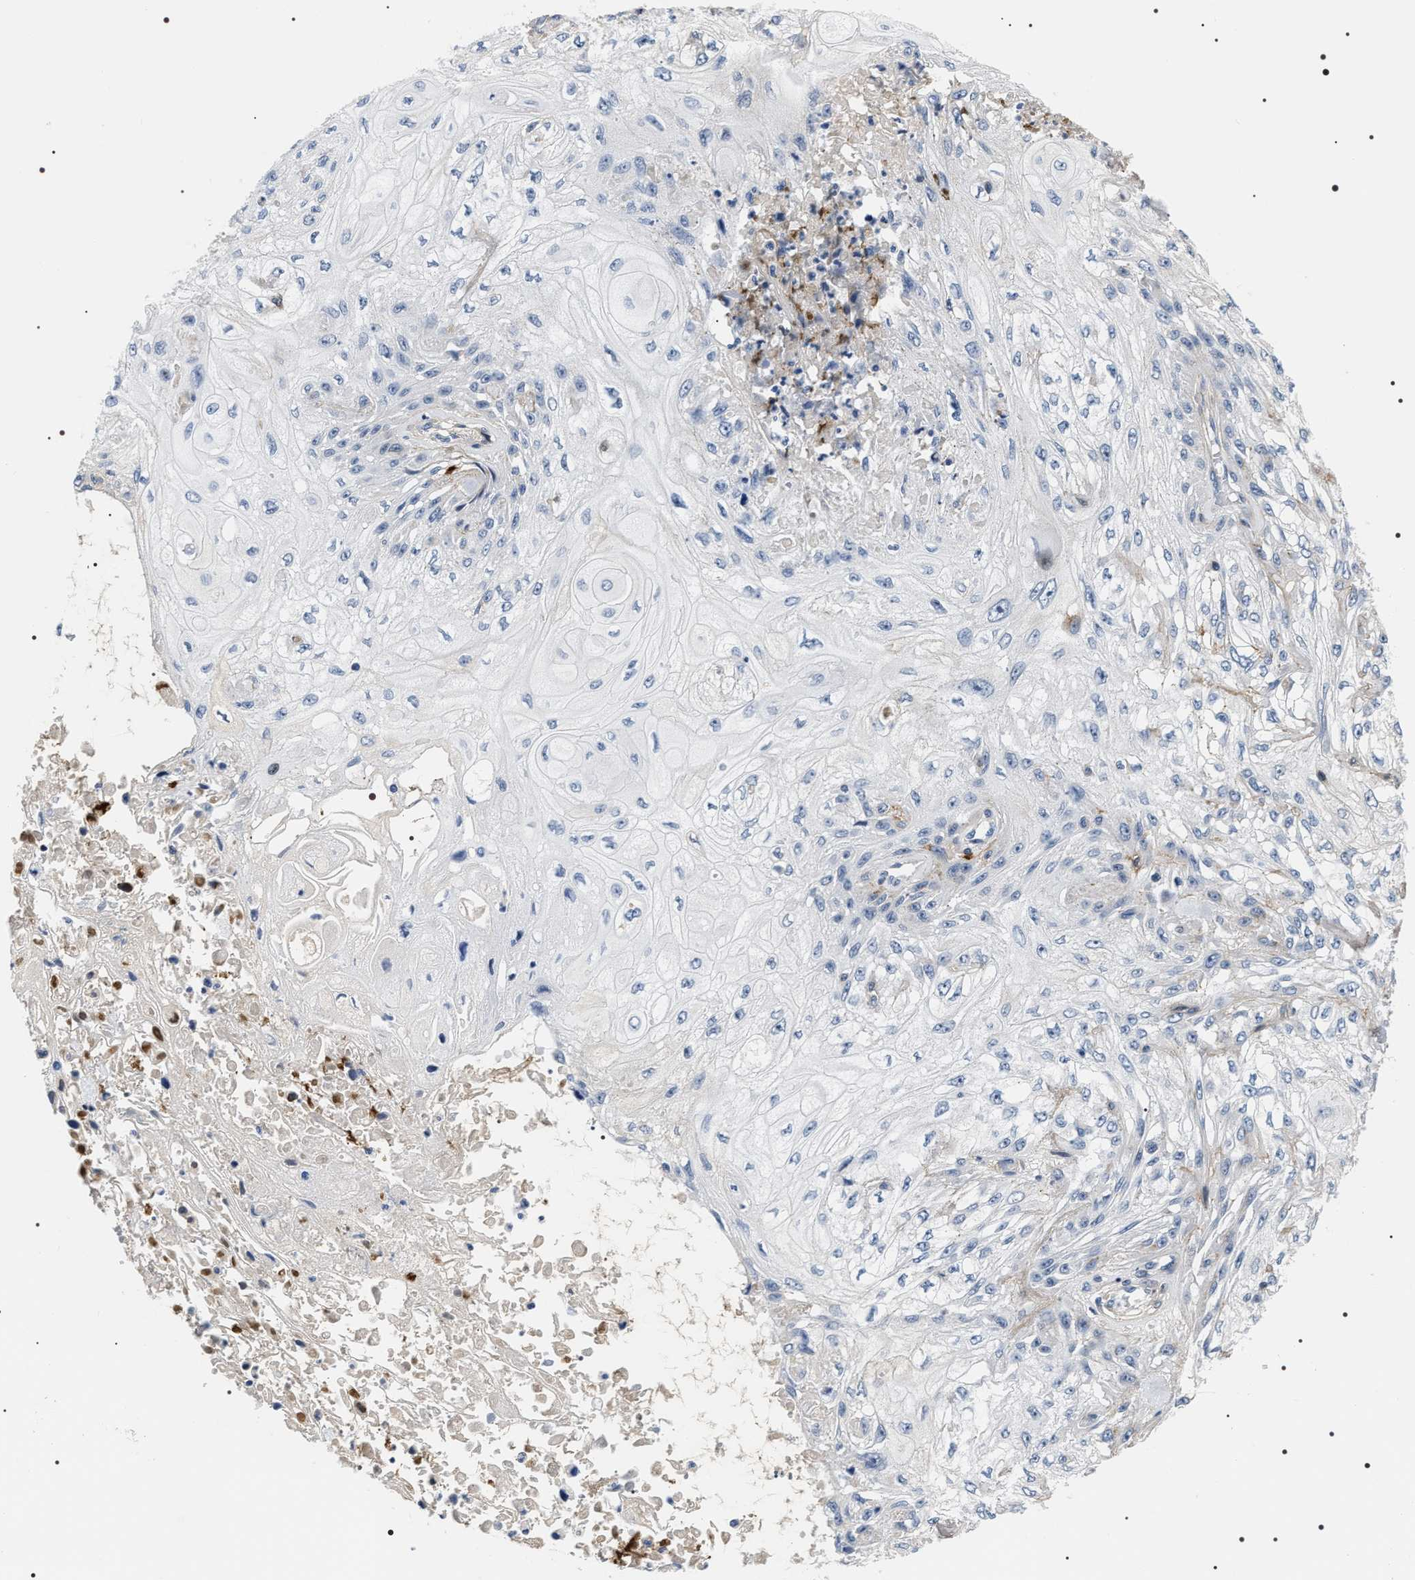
{"staining": {"intensity": "negative", "quantity": "none", "location": "none"}, "tissue": "skin cancer", "cell_type": "Tumor cells", "image_type": "cancer", "snomed": [{"axis": "morphology", "description": "Squamous cell carcinoma, NOS"}, {"axis": "morphology", "description": "Squamous cell carcinoma, metastatic, NOS"}, {"axis": "topography", "description": "Skin"}, {"axis": "topography", "description": "Lymph node"}], "caption": "DAB immunohistochemical staining of skin cancer (metastatic squamous cell carcinoma) demonstrates no significant staining in tumor cells.", "gene": "BAG2", "patient": {"sex": "male", "age": 75}}